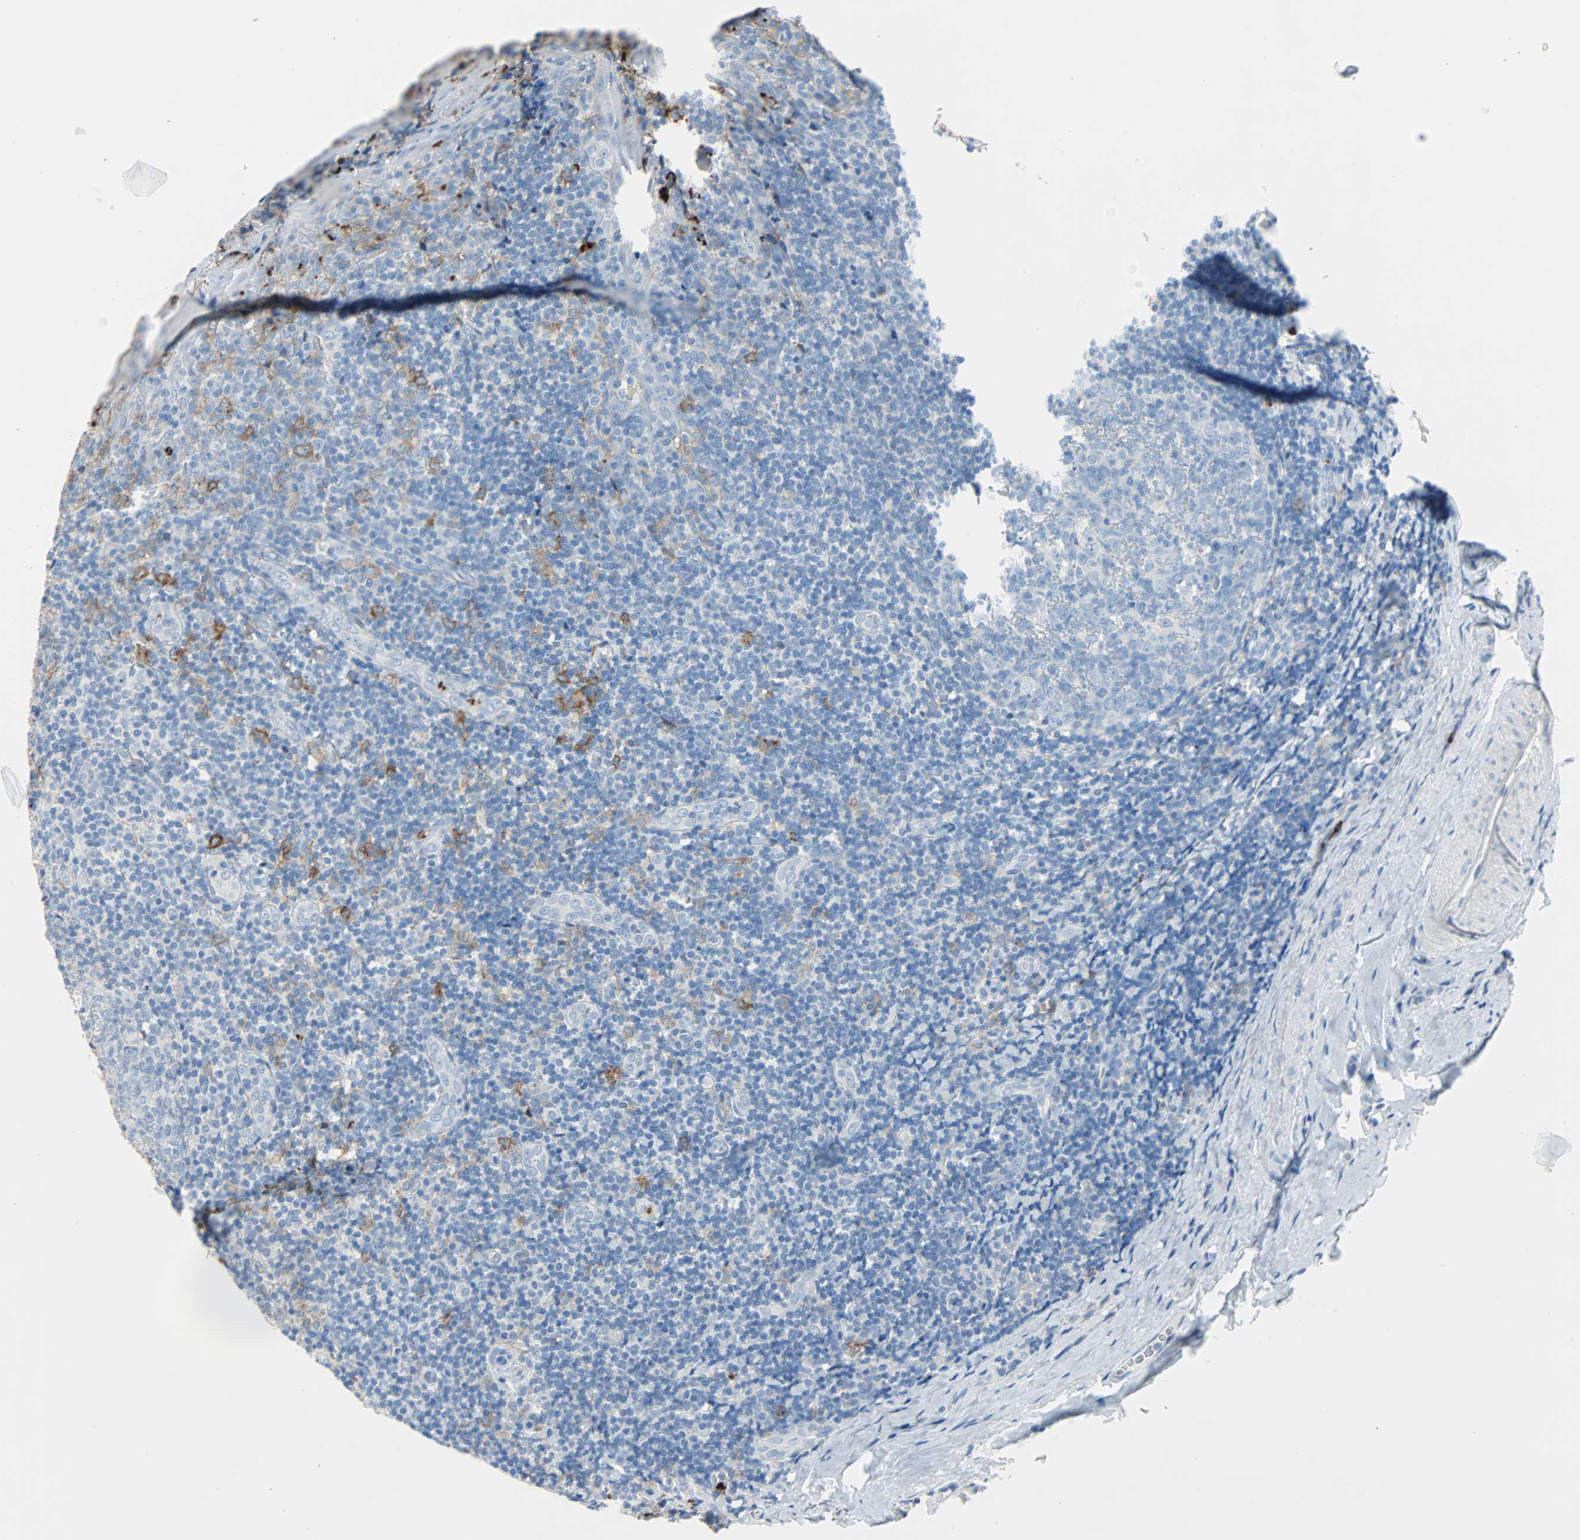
{"staining": {"intensity": "negative", "quantity": "none", "location": "none"}, "tissue": "tonsil", "cell_type": "Germinal center cells", "image_type": "normal", "snomed": [{"axis": "morphology", "description": "Normal tissue, NOS"}, {"axis": "topography", "description": "Tonsil"}], "caption": "IHC histopathology image of normal human tonsil stained for a protein (brown), which reveals no positivity in germinal center cells. (Immunohistochemistry (ihc), brightfield microscopy, high magnification).", "gene": "CLEC4A", "patient": {"sex": "male", "age": 31}}